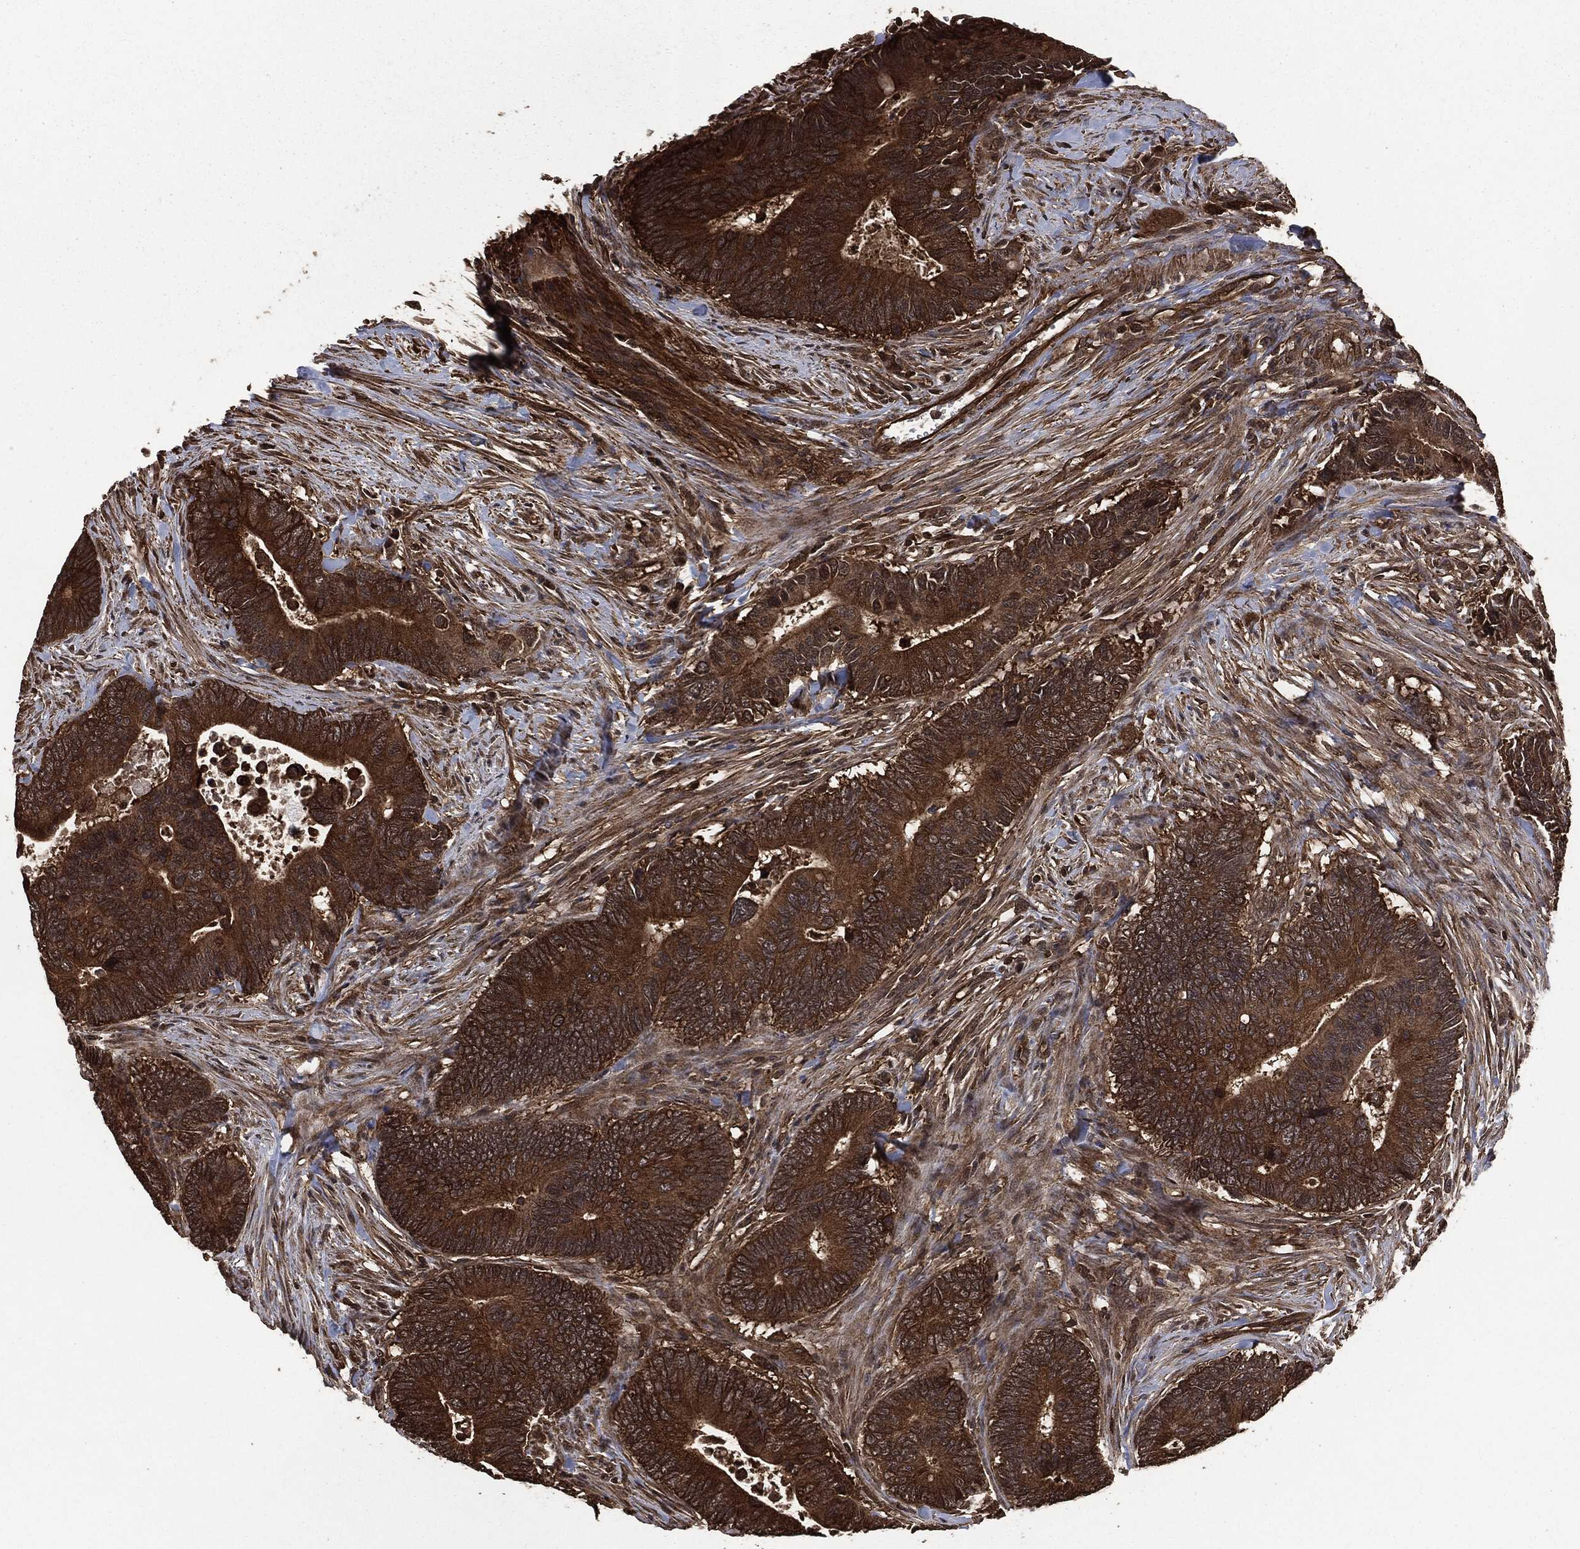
{"staining": {"intensity": "strong", "quantity": ">75%", "location": "cytoplasmic/membranous"}, "tissue": "colorectal cancer", "cell_type": "Tumor cells", "image_type": "cancer", "snomed": [{"axis": "morphology", "description": "Adenocarcinoma, NOS"}, {"axis": "topography", "description": "Colon"}], "caption": "Brown immunohistochemical staining in human colorectal cancer shows strong cytoplasmic/membranous staining in approximately >75% of tumor cells. Ihc stains the protein of interest in brown and the nuclei are stained blue.", "gene": "HRAS", "patient": {"sex": "male", "age": 75}}